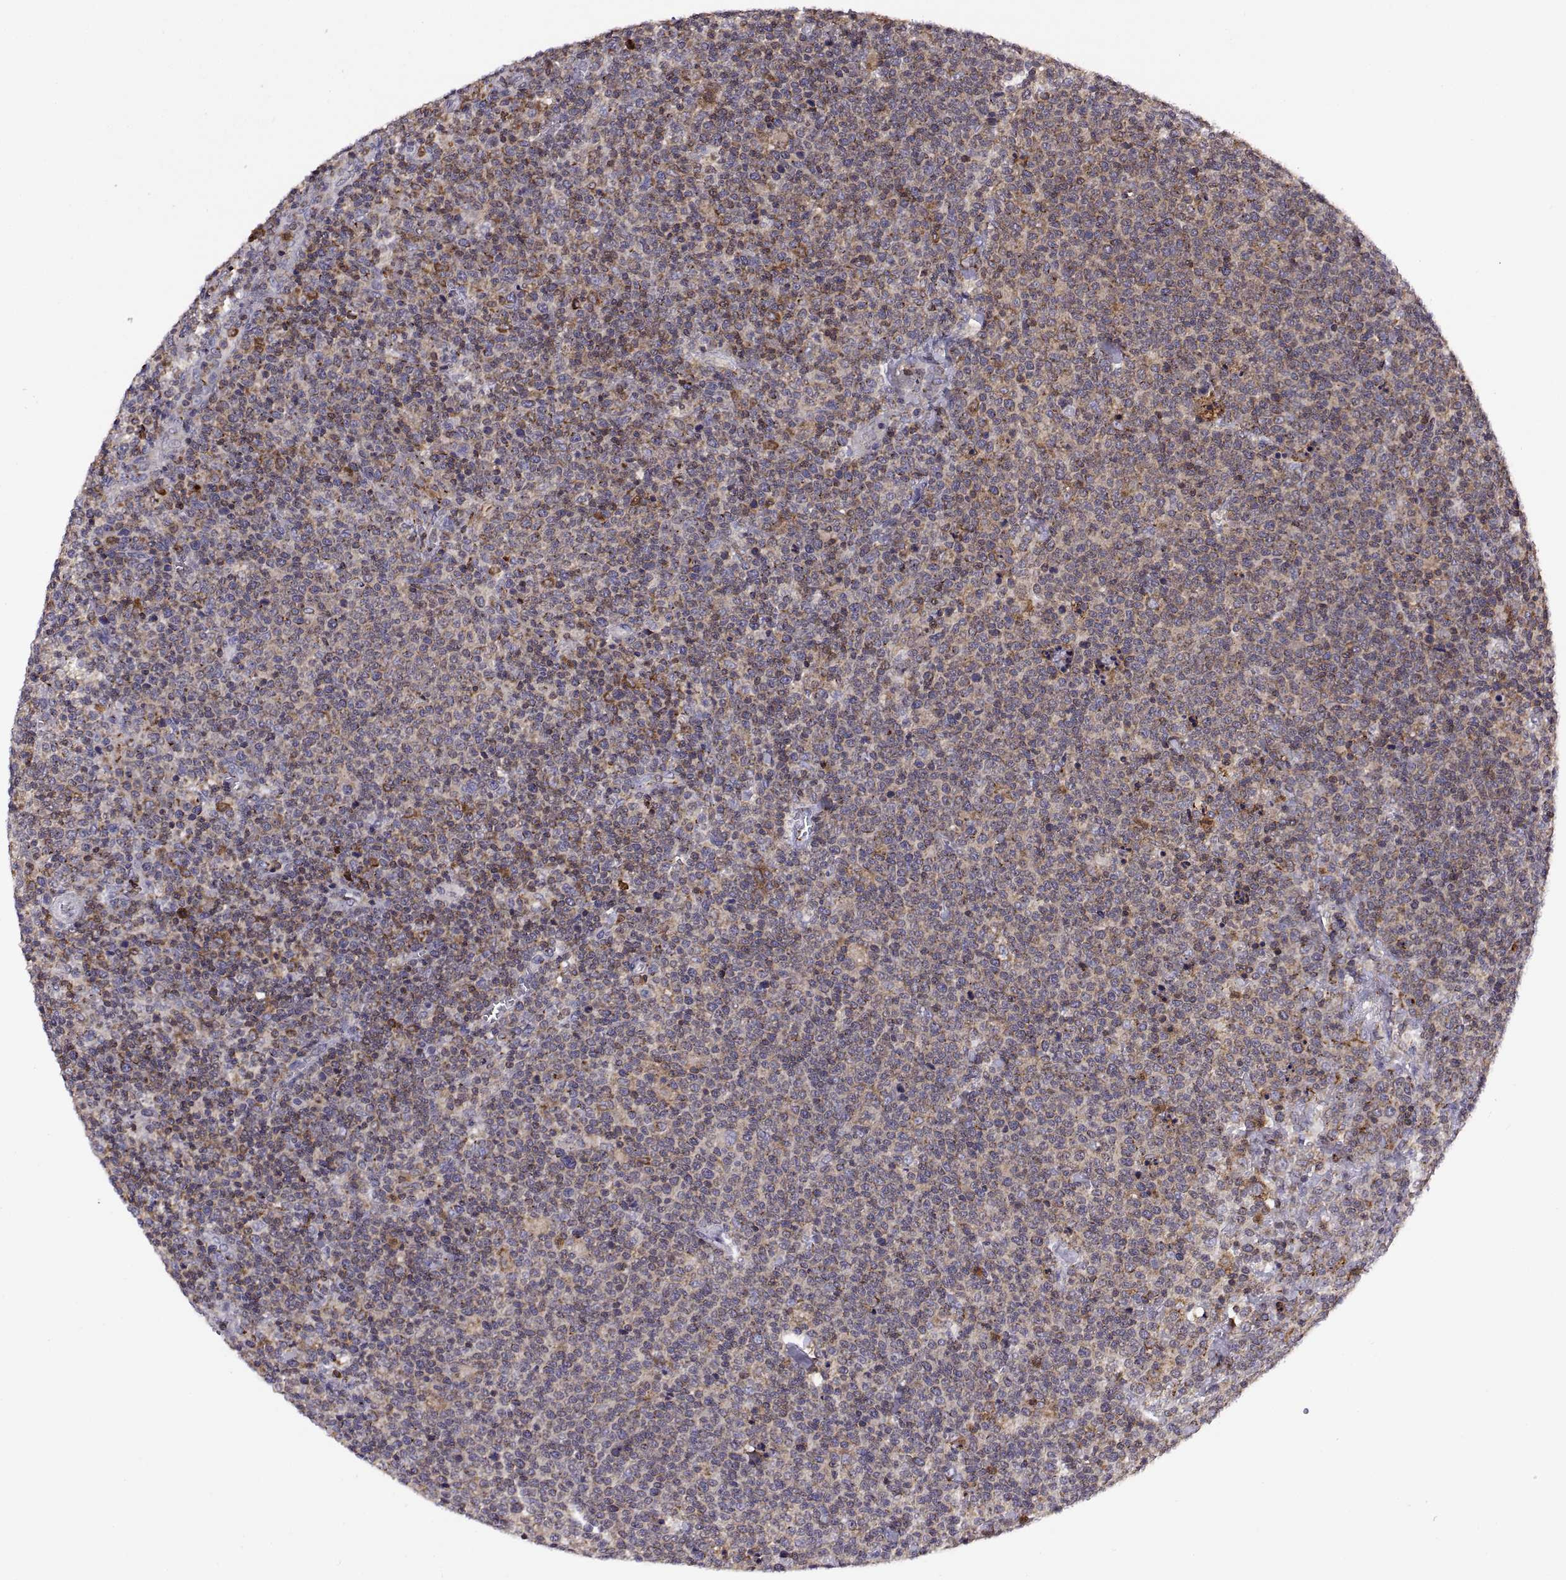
{"staining": {"intensity": "moderate", "quantity": ">75%", "location": "cytoplasmic/membranous"}, "tissue": "lymphoma", "cell_type": "Tumor cells", "image_type": "cancer", "snomed": [{"axis": "morphology", "description": "Malignant lymphoma, non-Hodgkin's type, High grade"}, {"axis": "topography", "description": "Lymph node"}], "caption": "There is medium levels of moderate cytoplasmic/membranous staining in tumor cells of high-grade malignant lymphoma, non-Hodgkin's type, as demonstrated by immunohistochemical staining (brown color).", "gene": "ACAP1", "patient": {"sex": "male", "age": 61}}